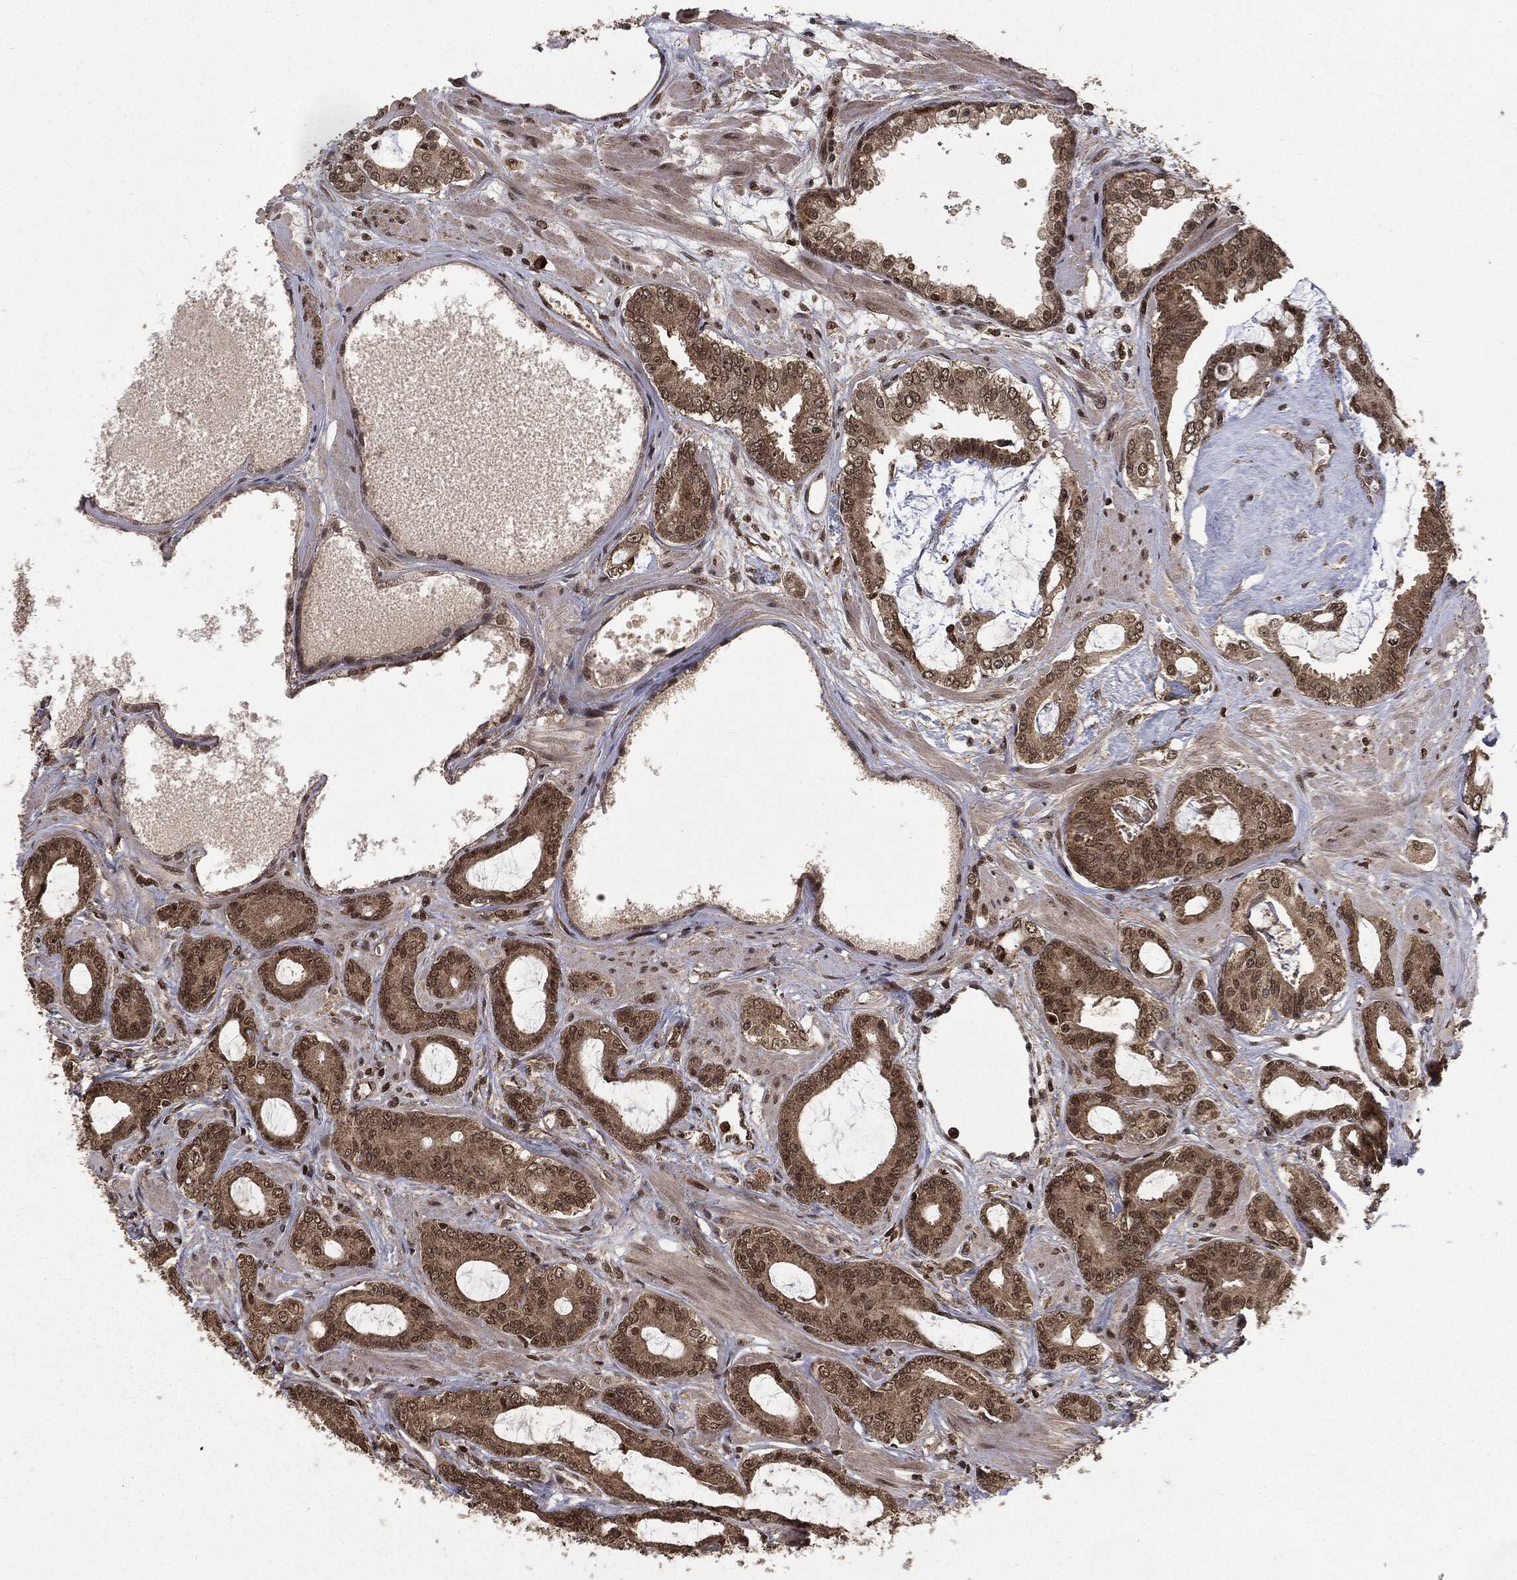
{"staining": {"intensity": "moderate", "quantity": "25%-75%", "location": "nuclear"}, "tissue": "prostate cancer", "cell_type": "Tumor cells", "image_type": "cancer", "snomed": [{"axis": "morphology", "description": "Adenocarcinoma, NOS"}, {"axis": "topography", "description": "Prostate"}], "caption": "Prostate adenocarcinoma stained with a brown dye displays moderate nuclear positive positivity in about 25%-75% of tumor cells.", "gene": "CTDP1", "patient": {"sex": "male", "age": 55}}